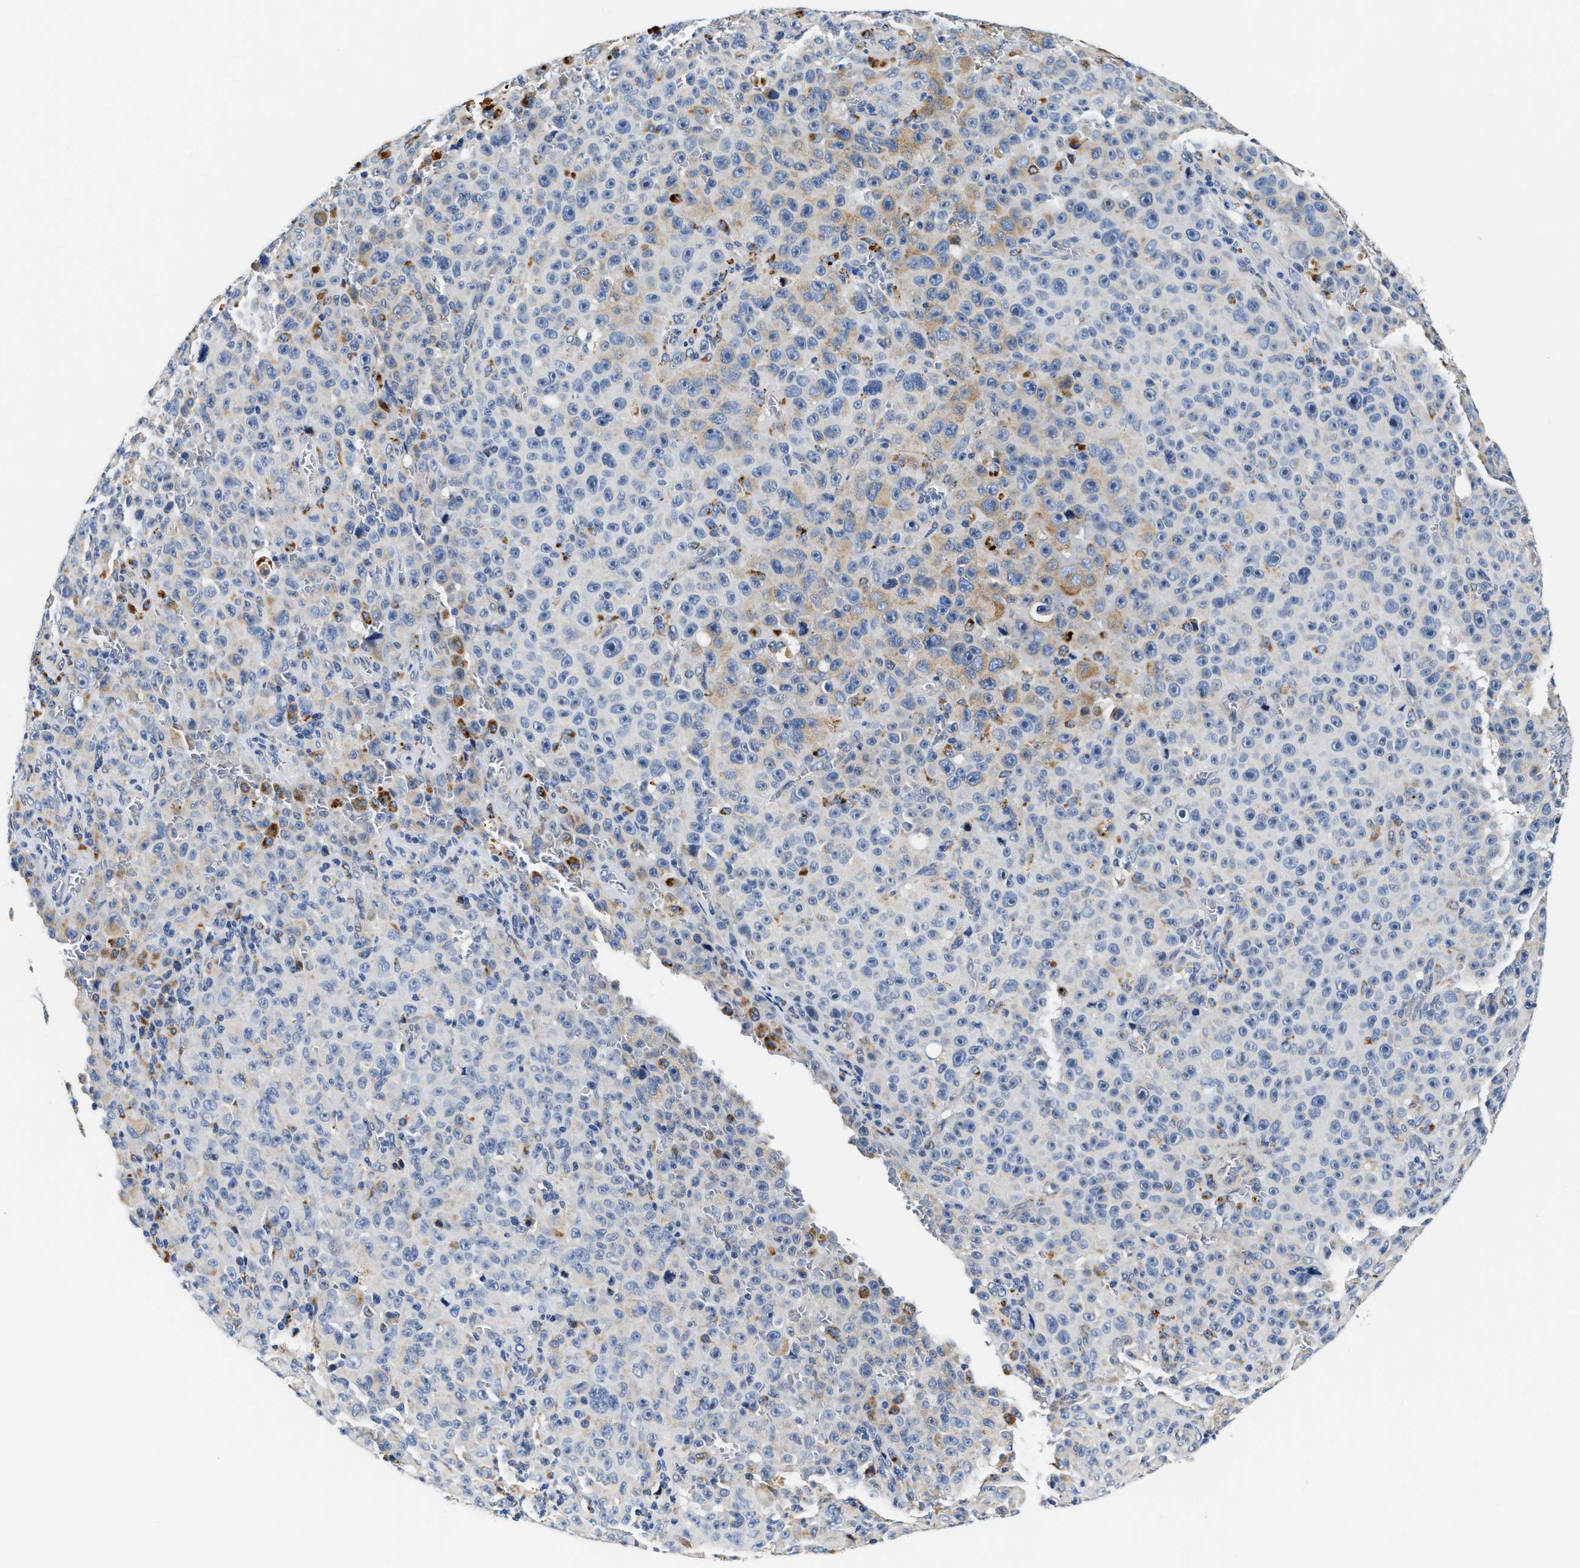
{"staining": {"intensity": "weak", "quantity": "25%-75%", "location": "cytoplasmic/membranous"}, "tissue": "melanoma", "cell_type": "Tumor cells", "image_type": "cancer", "snomed": [{"axis": "morphology", "description": "Malignant melanoma, NOS"}, {"axis": "topography", "description": "Skin"}], "caption": "IHC image of neoplastic tissue: human melanoma stained using immunohistochemistry (IHC) displays low levels of weak protein expression localized specifically in the cytoplasmic/membranous of tumor cells, appearing as a cytoplasmic/membranous brown color.", "gene": "ACADVL", "patient": {"sex": "female", "age": 82}}